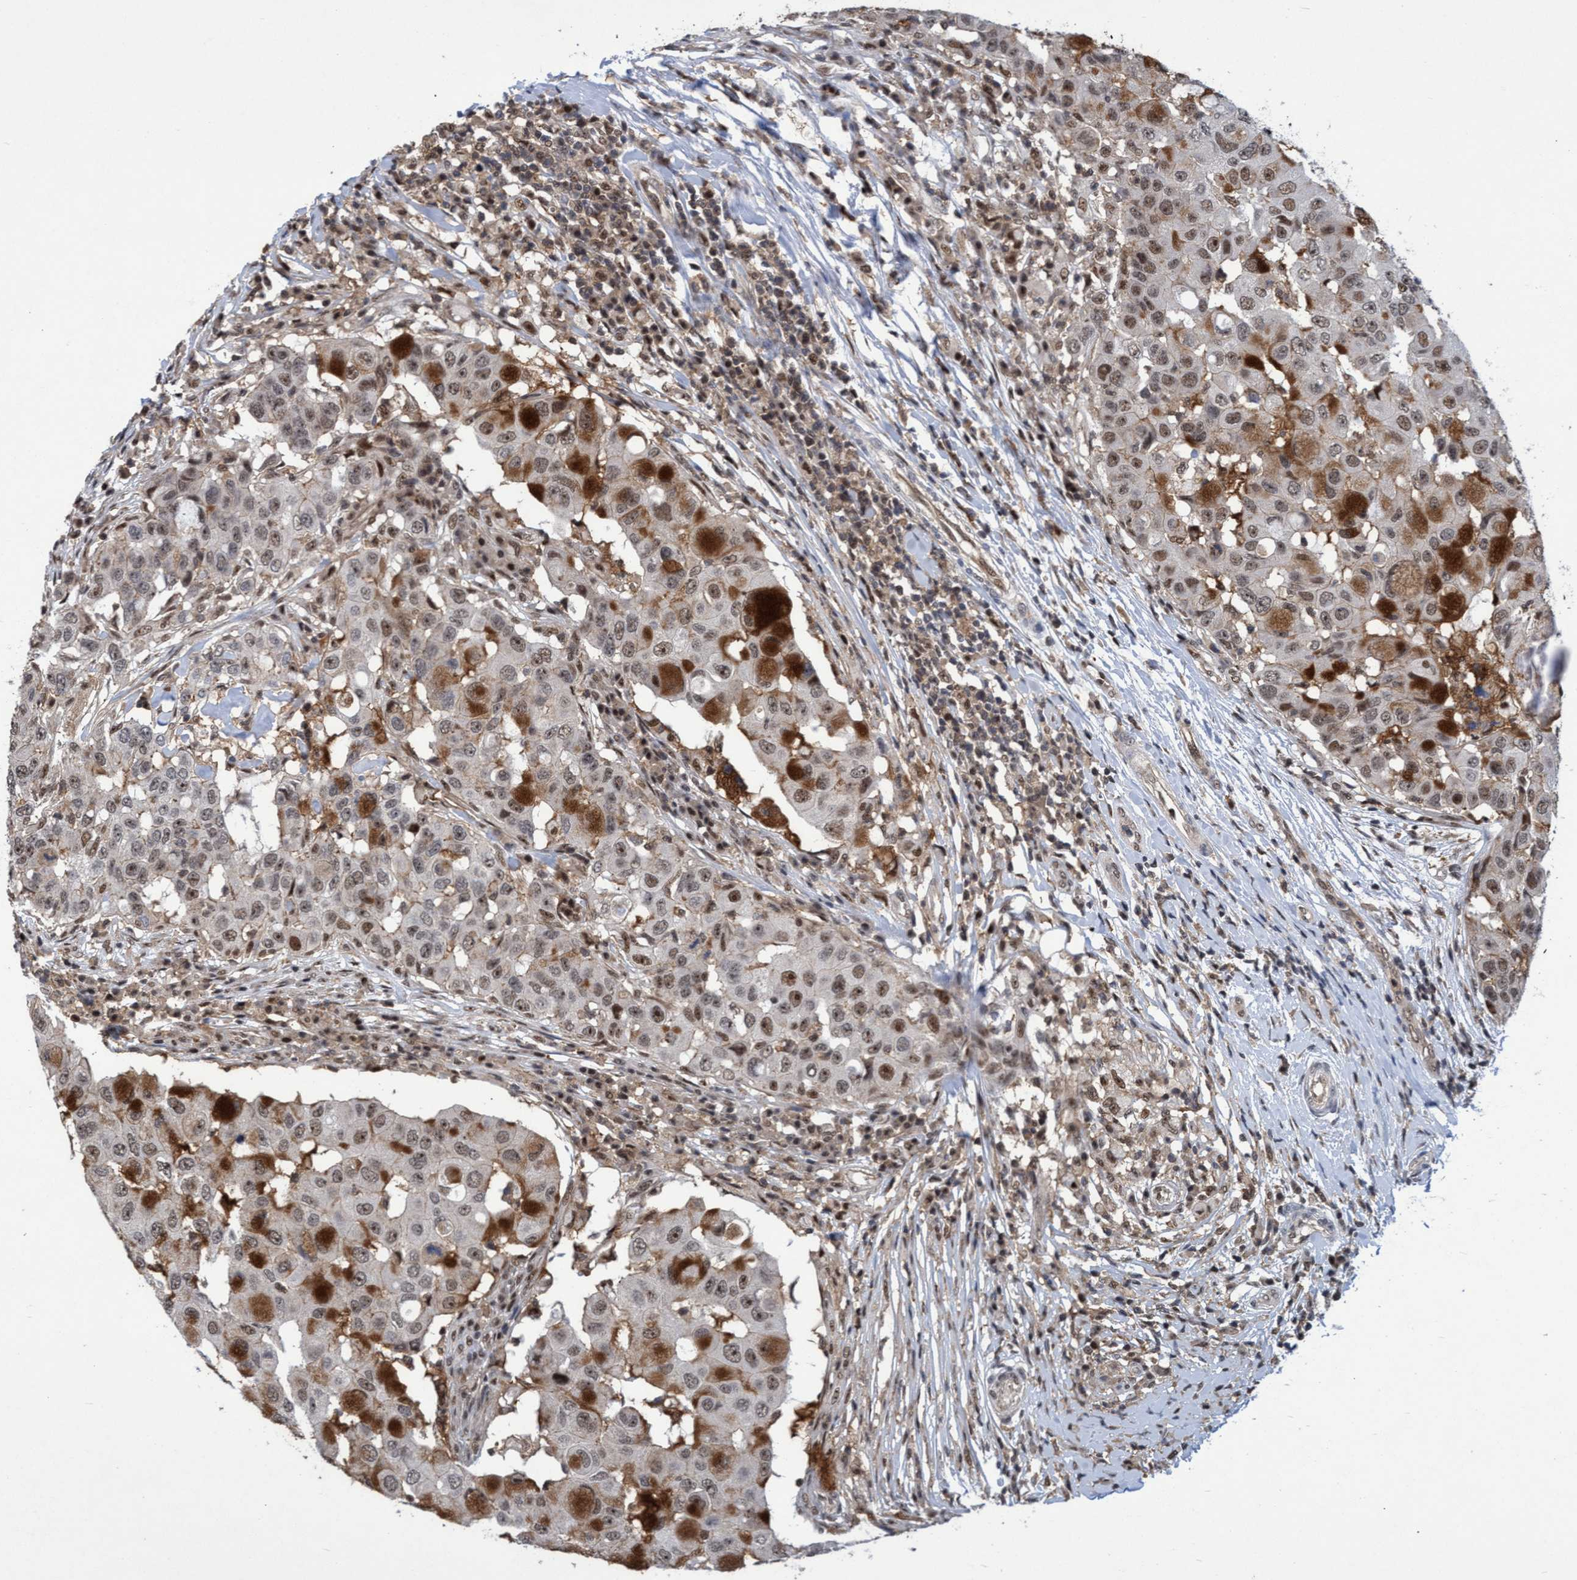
{"staining": {"intensity": "moderate", "quantity": "25%-75%", "location": "cytoplasmic/membranous,nuclear"}, "tissue": "breast cancer", "cell_type": "Tumor cells", "image_type": "cancer", "snomed": [{"axis": "morphology", "description": "Duct carcinoma"}, {"axis": "topography", "description": "Breast"}], "caption": "This is a photomicrograph of immunohistochemistry (IHC) staining of breast cancer (invasive ductal carcinoma), which shows moderate staining in the cytoplasmic/membranous and nuclear of tumor cells.", "gene": "GTF2F1", "patient": {"sex": "female", "age": 27}}